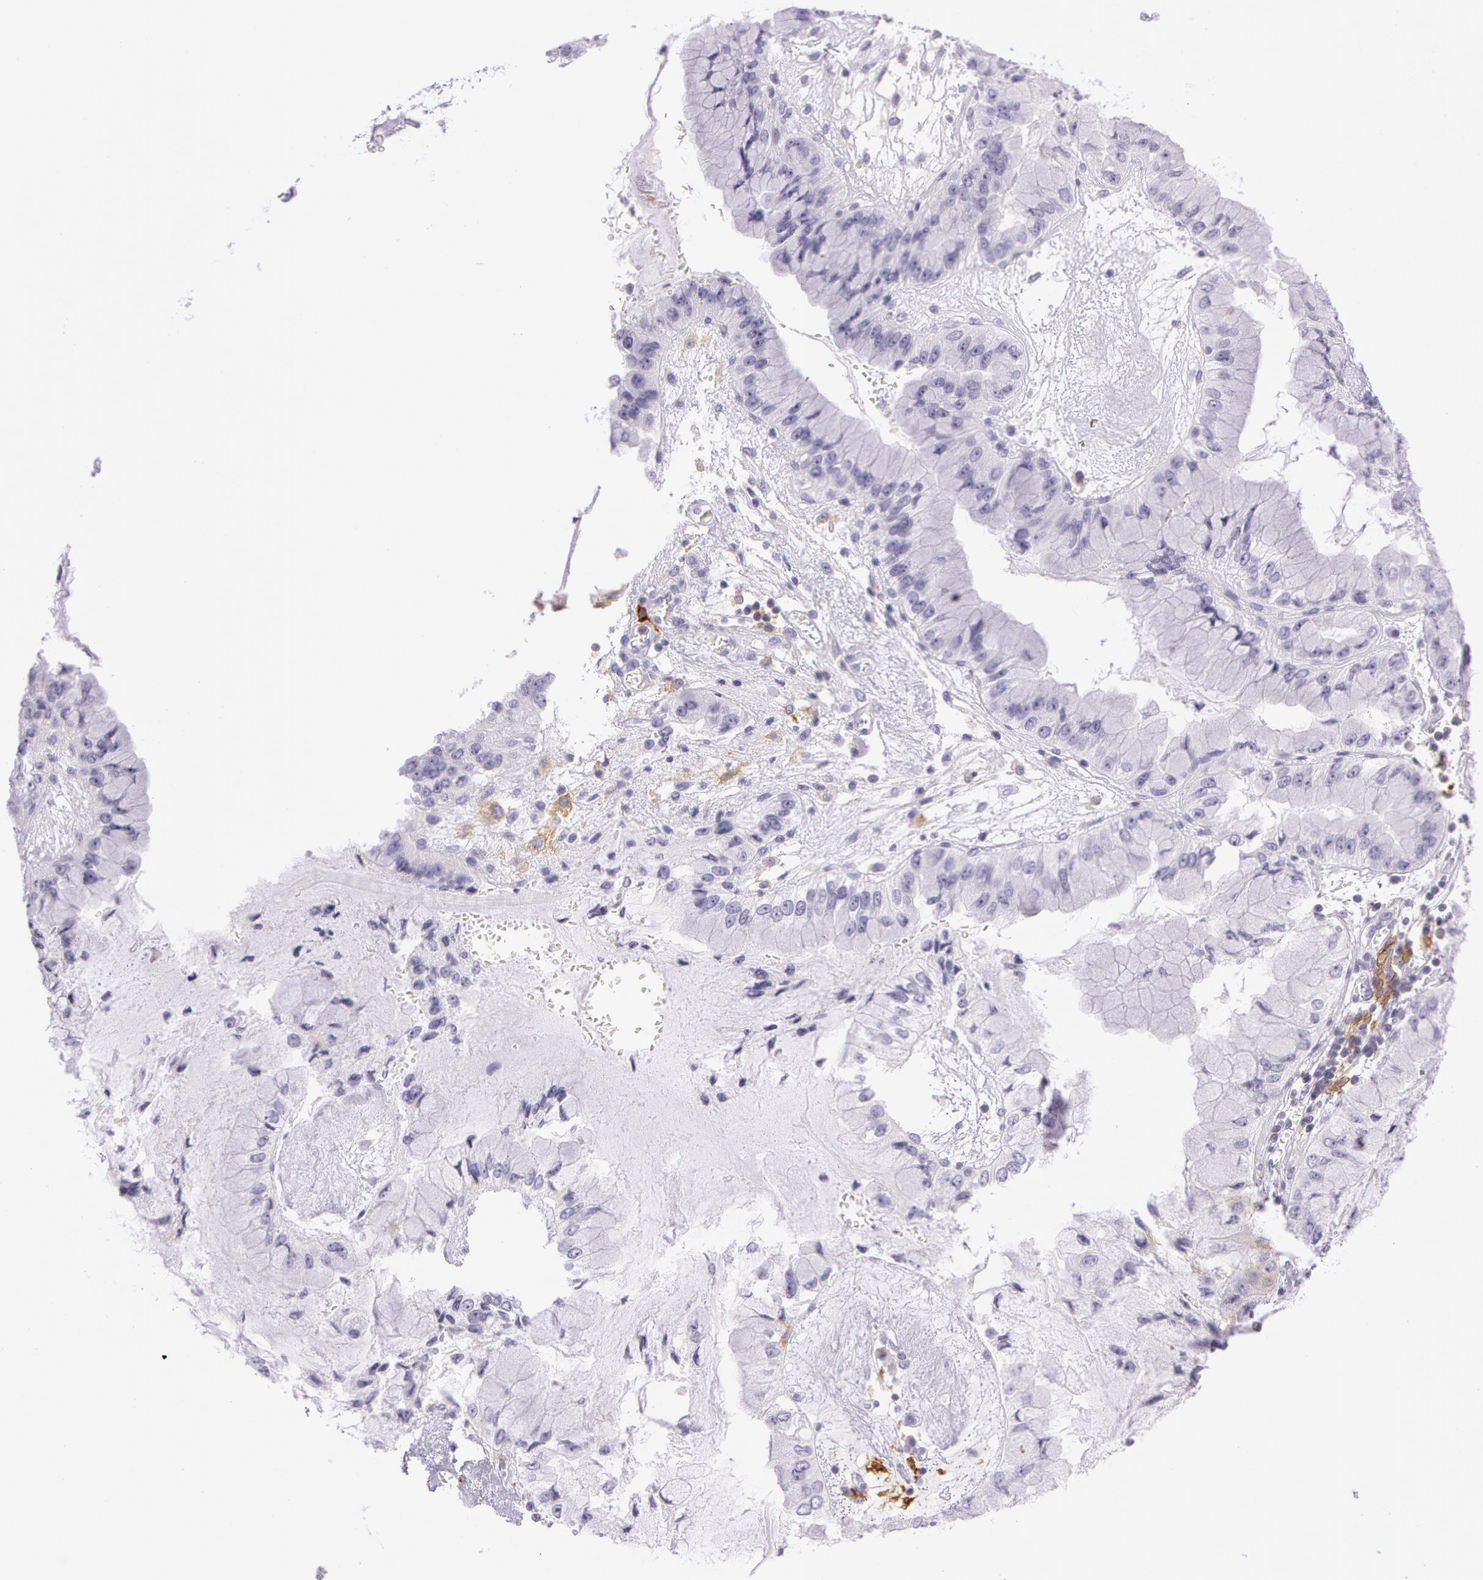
{"staining": {"intensity": "negative", "quantity": "none", "location": "none"}, "tissue": "liver cancer", "cell_type": "Tumor cells", "image_type": "cancer", "snomed": [{"axis": "morphology", "description": "Cholangiocarcinoma"}, {"axis": "topography", "description": "Liver"}], "caption": "Tumor cells are negative for protein expression in human liver cancer.", "gene": "LY75", "patient": {"sex": "female", "age": 79}}